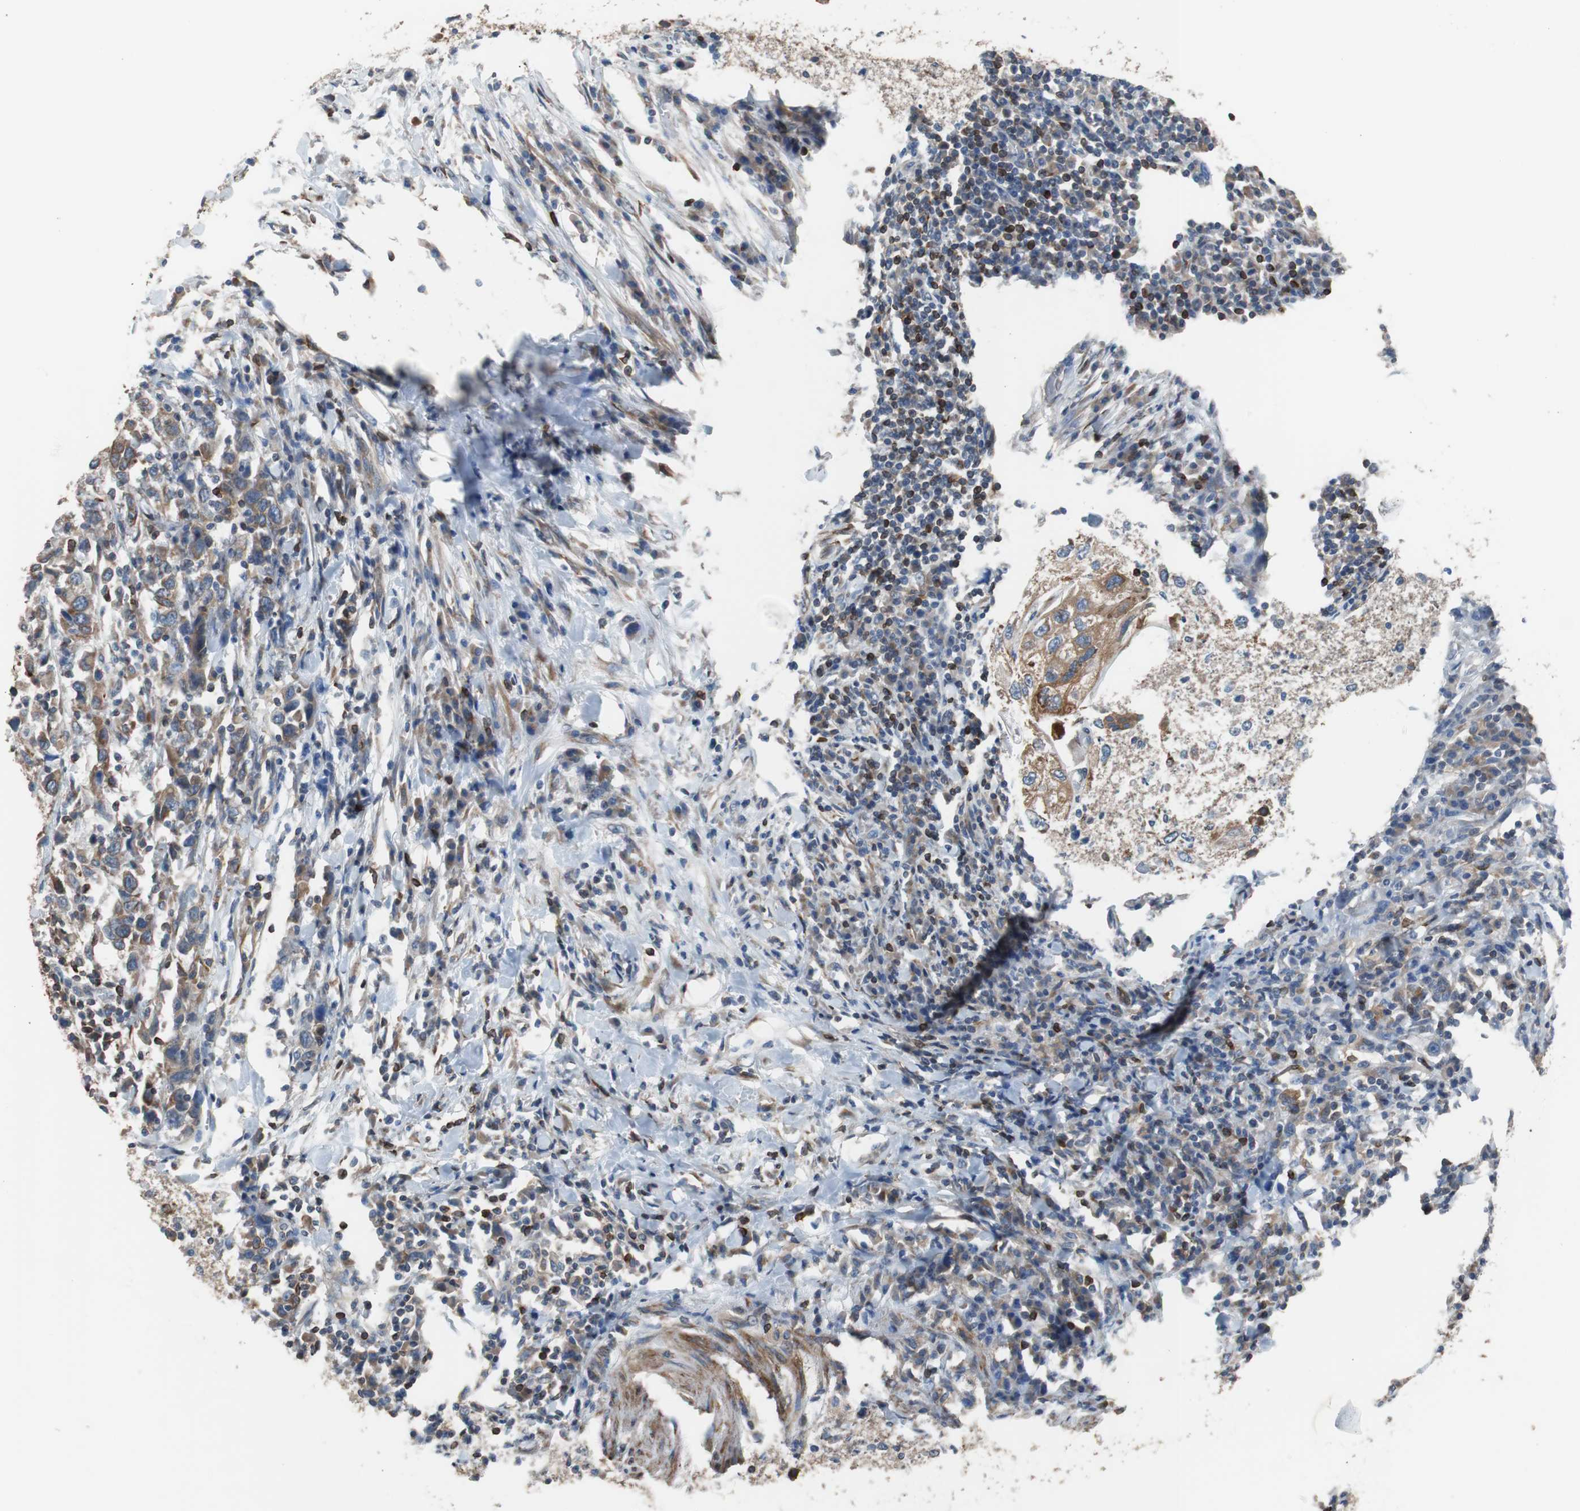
{"staining": {"intensity": "moderate", "quantity": ">75%", "location": "cytoplasmic/membranous"}, "tissue": "urothelial cancer", "cell_type": "Tumor cells", "image_type": "cancer", "snomed": [{"axis": "morphology", "description": "Urothelial carcinoma, High grade"}, {"axis": "topography", "description": "Urinary bladder"}], "caption": "Urothelial carcinoma (high-grade) was stained to show a protein in brown. There is medium levels of moderate cytoplasmic/membranous positivity in approximately >75% of tumor cells. (DAB IHC with brightfield microscopy, high magnification).", "gene": "PBXIP1", "patient": {"sex": "male", "age": 61}}